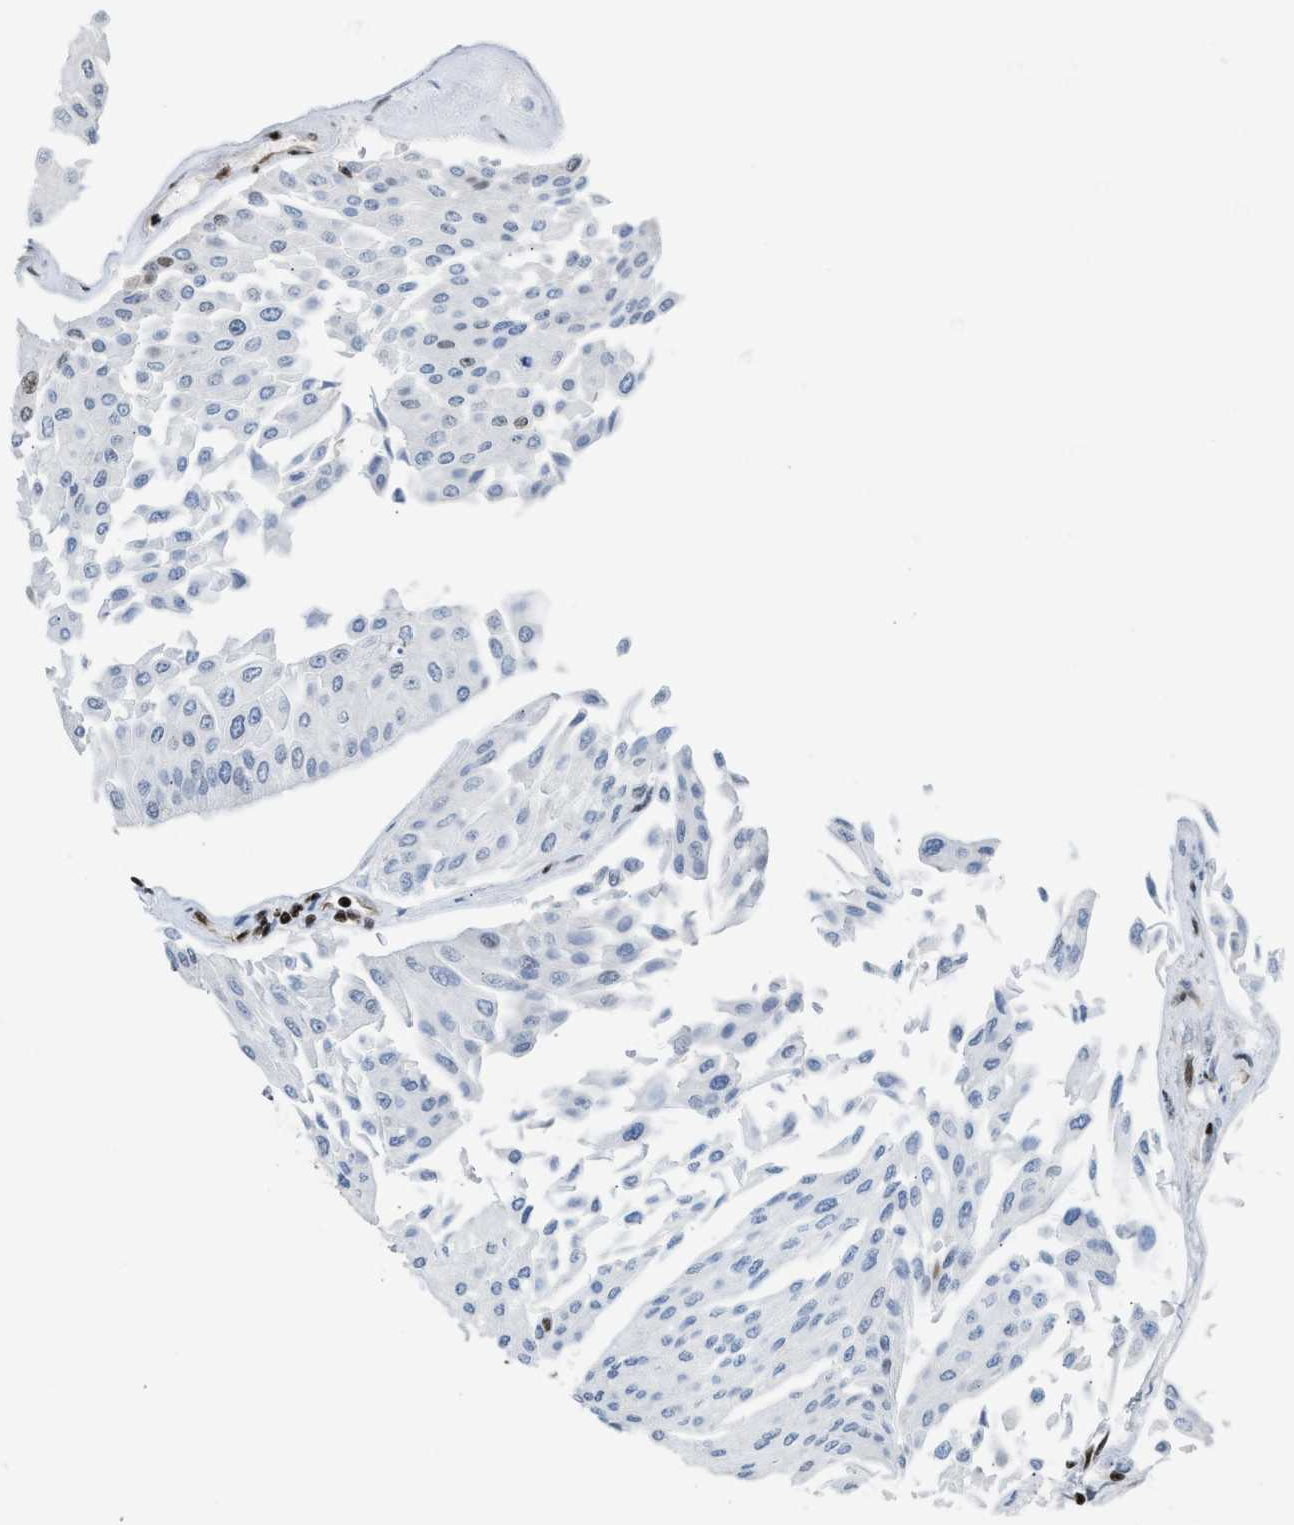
{"staining": {"intensity": "moderate", "quantity": "<25%", "location": "nuclear"}, "tissue": "urothelial cancer", "cell_type": "Tumor cells", "image_type": "cancer", "snomed": [{"axis": "morphology", "description": "Urothelial carcinoma, Low grade"}, {"axis": "topography", "description": "Urinary bladder"}], "caption": "The micrograph demonstrates staining of low-grade urothelial carcinoma, revealing moderate nuclear protein staining (brown color) within tumor cells. (DAB (3,3'-diaminobenzidine) = brown stain, brightfield microscopy at high magnification).", "gene": "PIF1", "patient": {"sex": "male", "age": 67}}